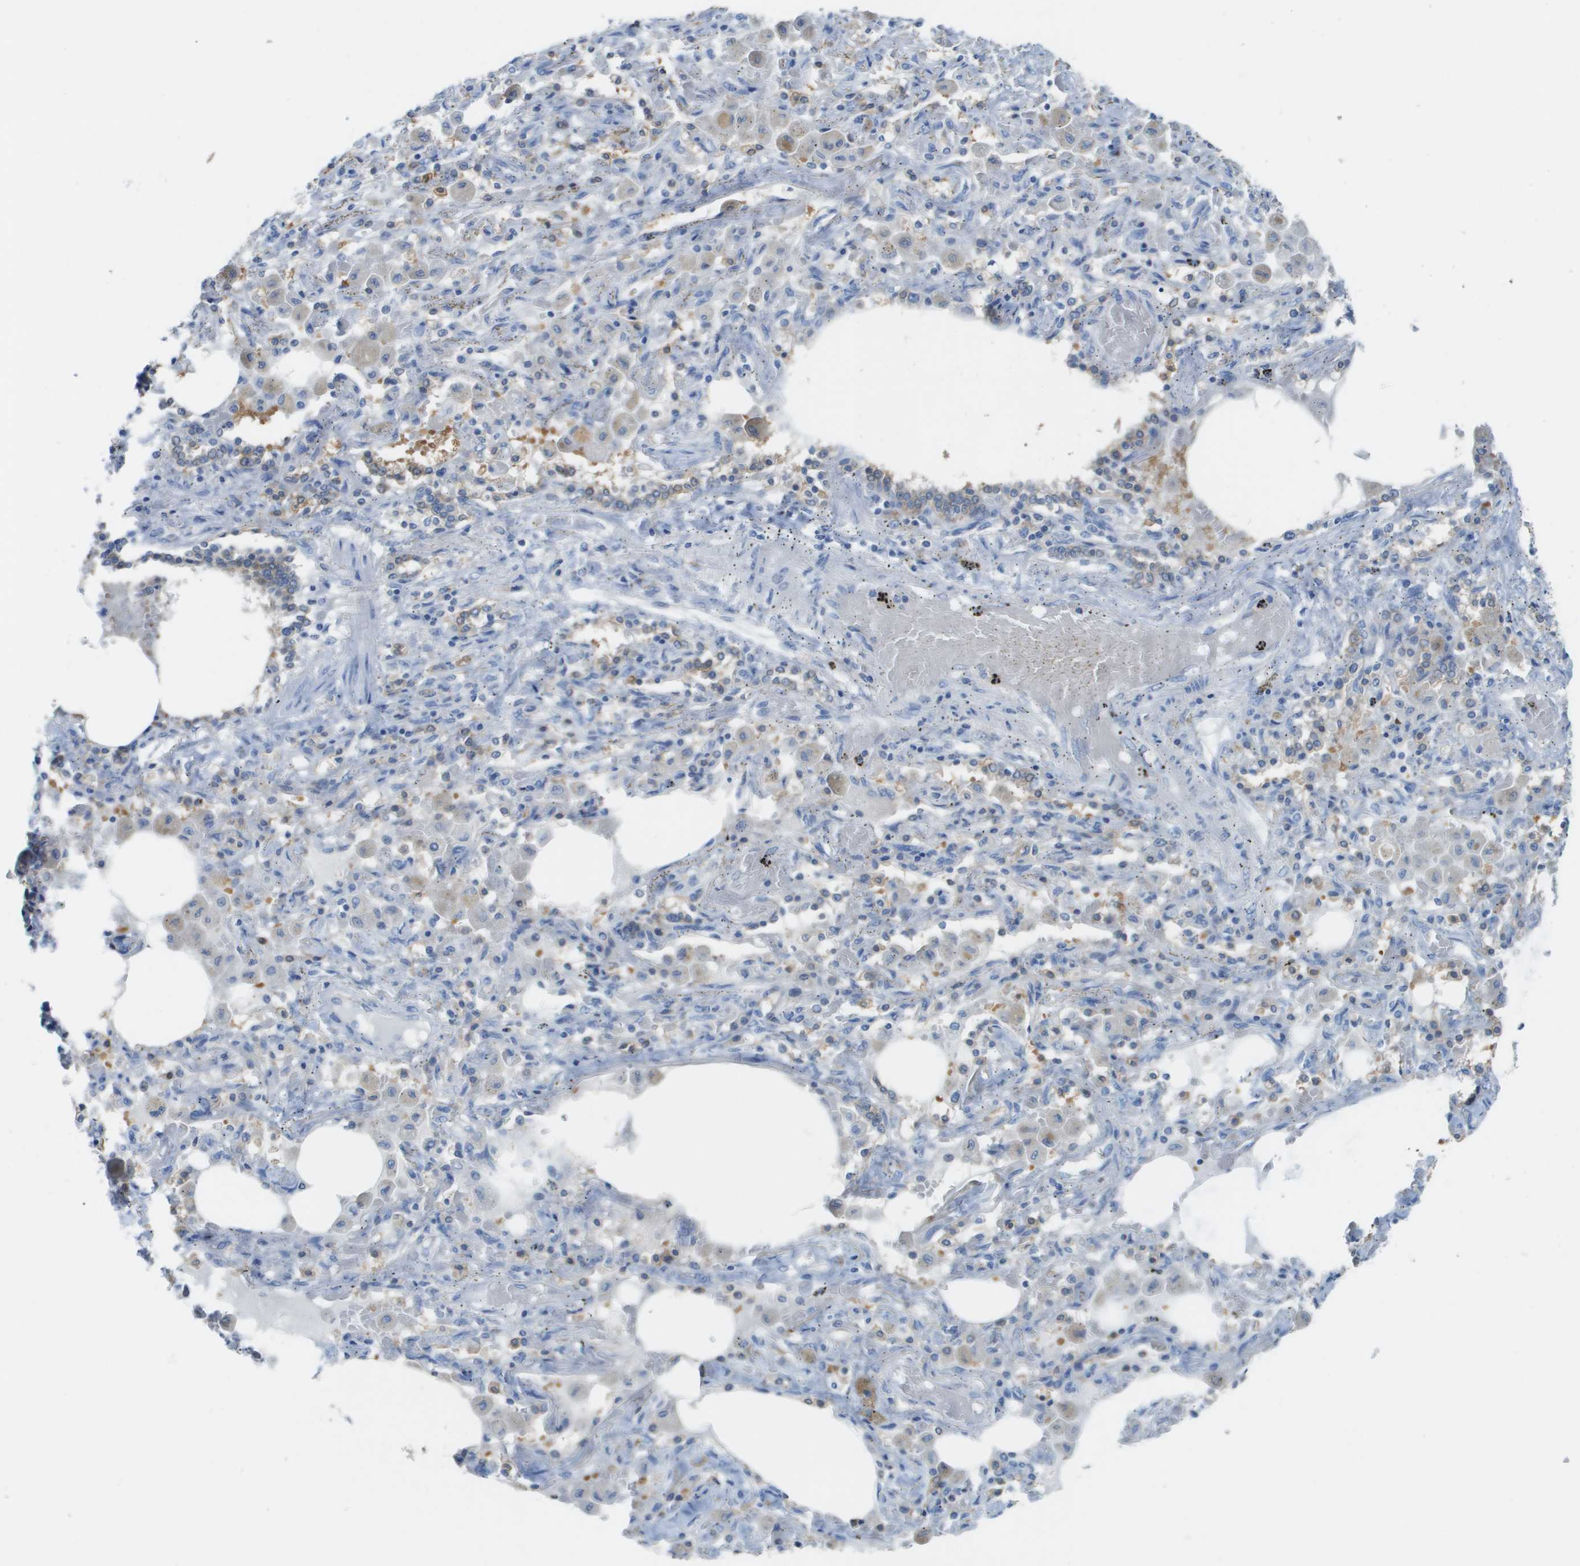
{"staining": {"intensity": "negative", "quantity": "none", "location": "none"}, "tissue": "lung cancer", "cell_type": "Tumor cells", "image_type": "cancer", "snomed": [{"axis": "morphology", "description": "Squamous cell carcinoma, NOS"}, {"axis": "topography", "description": "Lung"}], "caption": "High magnification brightfield microscopy of squamous cell carcinoma (lung) stained with DAB (brown) and counterstained with hematoxylin (blue): tumor cells show no significant expression. (Brightfield microscopy of DAB (3,3'-diaminobenzidine) immunohistochemistry (IHC) at high magnification).", "gene": "CD46", "patient": {"sex": "female", "age": 47}}